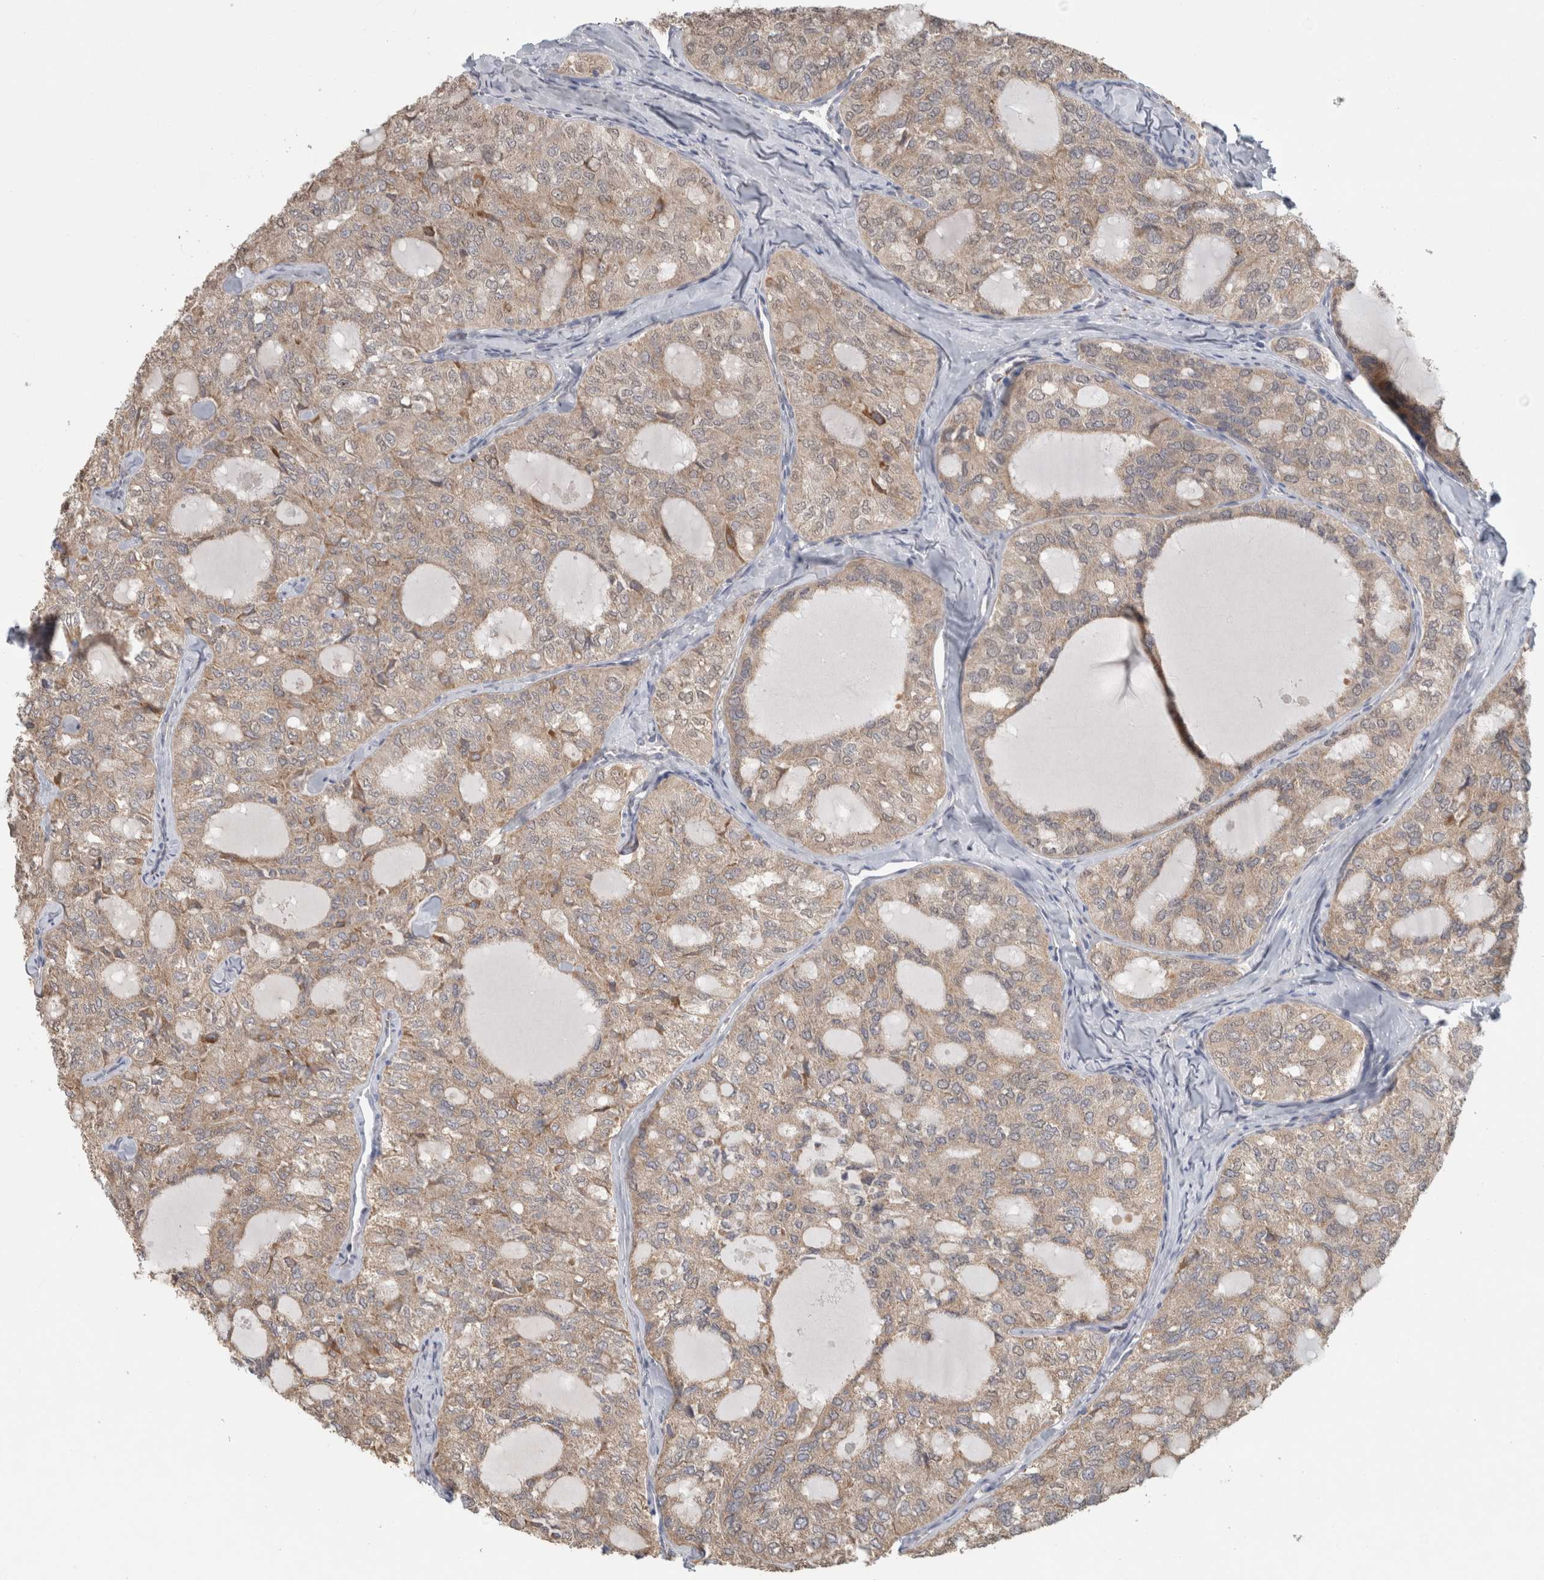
{"staining": {"intensity": "weak", "quantity": ">75%", "location": "cytoplasmic/membranous"}, "tissue": "thyroid cancer", "cell_type": "Tumor cells", "image_type": "cancer", "snomed": [{"axis": "morphology", "description": "Follicular adenoma carcinoma, NOS"}, {"axis": "topography", "description": "Thyroid gland"}], "caption": "IHC staining of thyroid follicular adenoma carcinoma, which displays low levels of weak cytoplasmic/membranous staining in about >75% of tumor cells indicating weak cytoplasmic/membranous protein positivity. The staining was performed using DAB (brown) for protein detection and nuclei were counterstained in hematoxylin (blue).", "gene": "RAB18", "patient": {"sex": "male", "age": 75}}